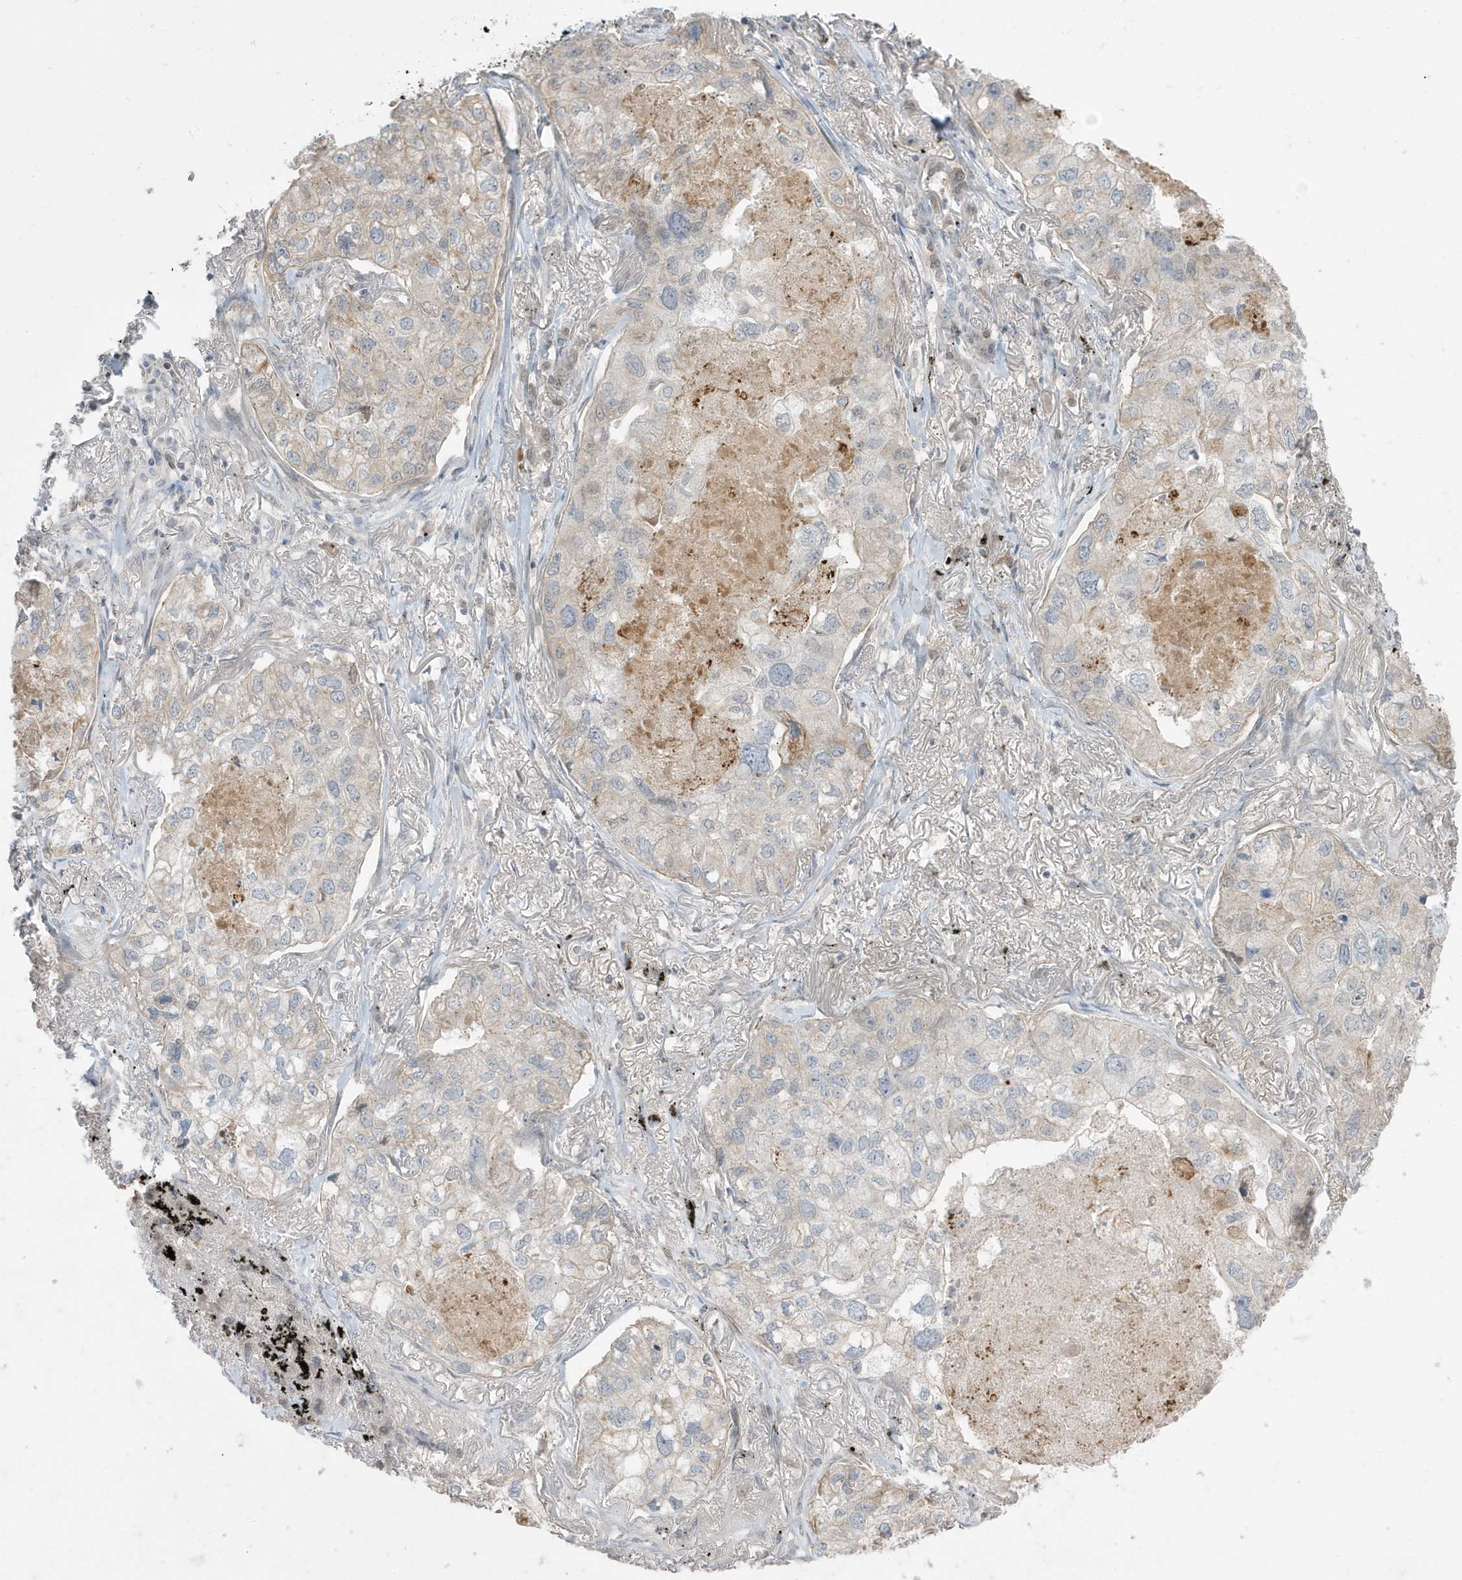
{"staining": {"intensity": "weak", "quantity": "<25%", "location": "cytoplasmic/membranous"}, "tissue": "lung cancer", "cell_type": "Tumor cells", "image_type": "cancer", "snomed": [{"axis": "morphology", "description": "Adenocarcinoma, NOS"}, {"axis": "topography", "description": "Lung"}], "caption": "A high-resolution photomicrograph shows IHC staining of lung cancer (adenocarcinoma), which shows no significant staining in tumor cells.", "gene": "FNDC1", "patient": {"sex": "male", "age": 65}}